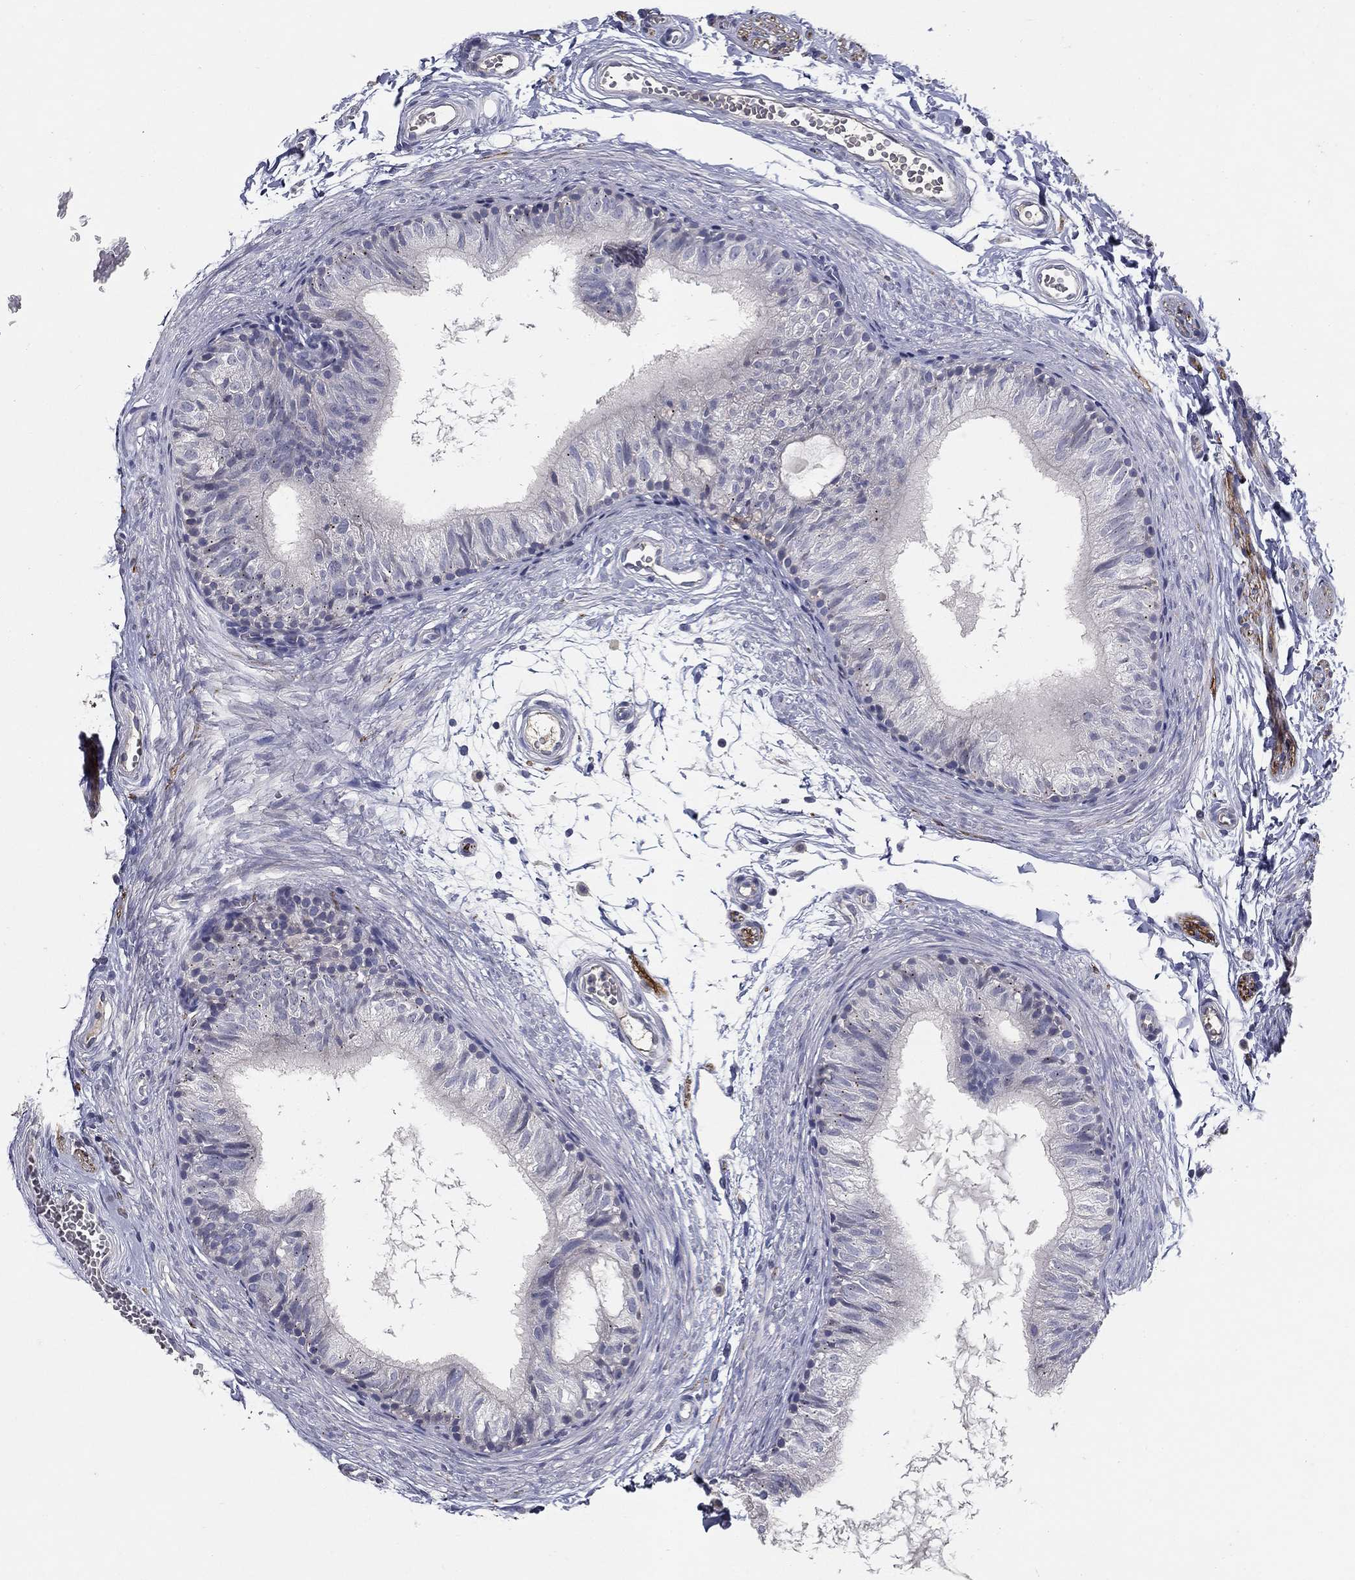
{"staining": {"intensity": "negative", "quantity": "none", "location": "none"}, "tissue": "epididymis", "cell_type": "Glandular cells", "image_type": "normal", "snomed": [{"axis": "morphology", "description": "Normal tissue, NOS"}, {"axis": "topography", "description": "Epididymis"}], "caption": "IHC of normal epididymis demonstrates no positivity in glandular cells.", "gene": "CD274", "patient": {"sex": "male", "age": 22}}